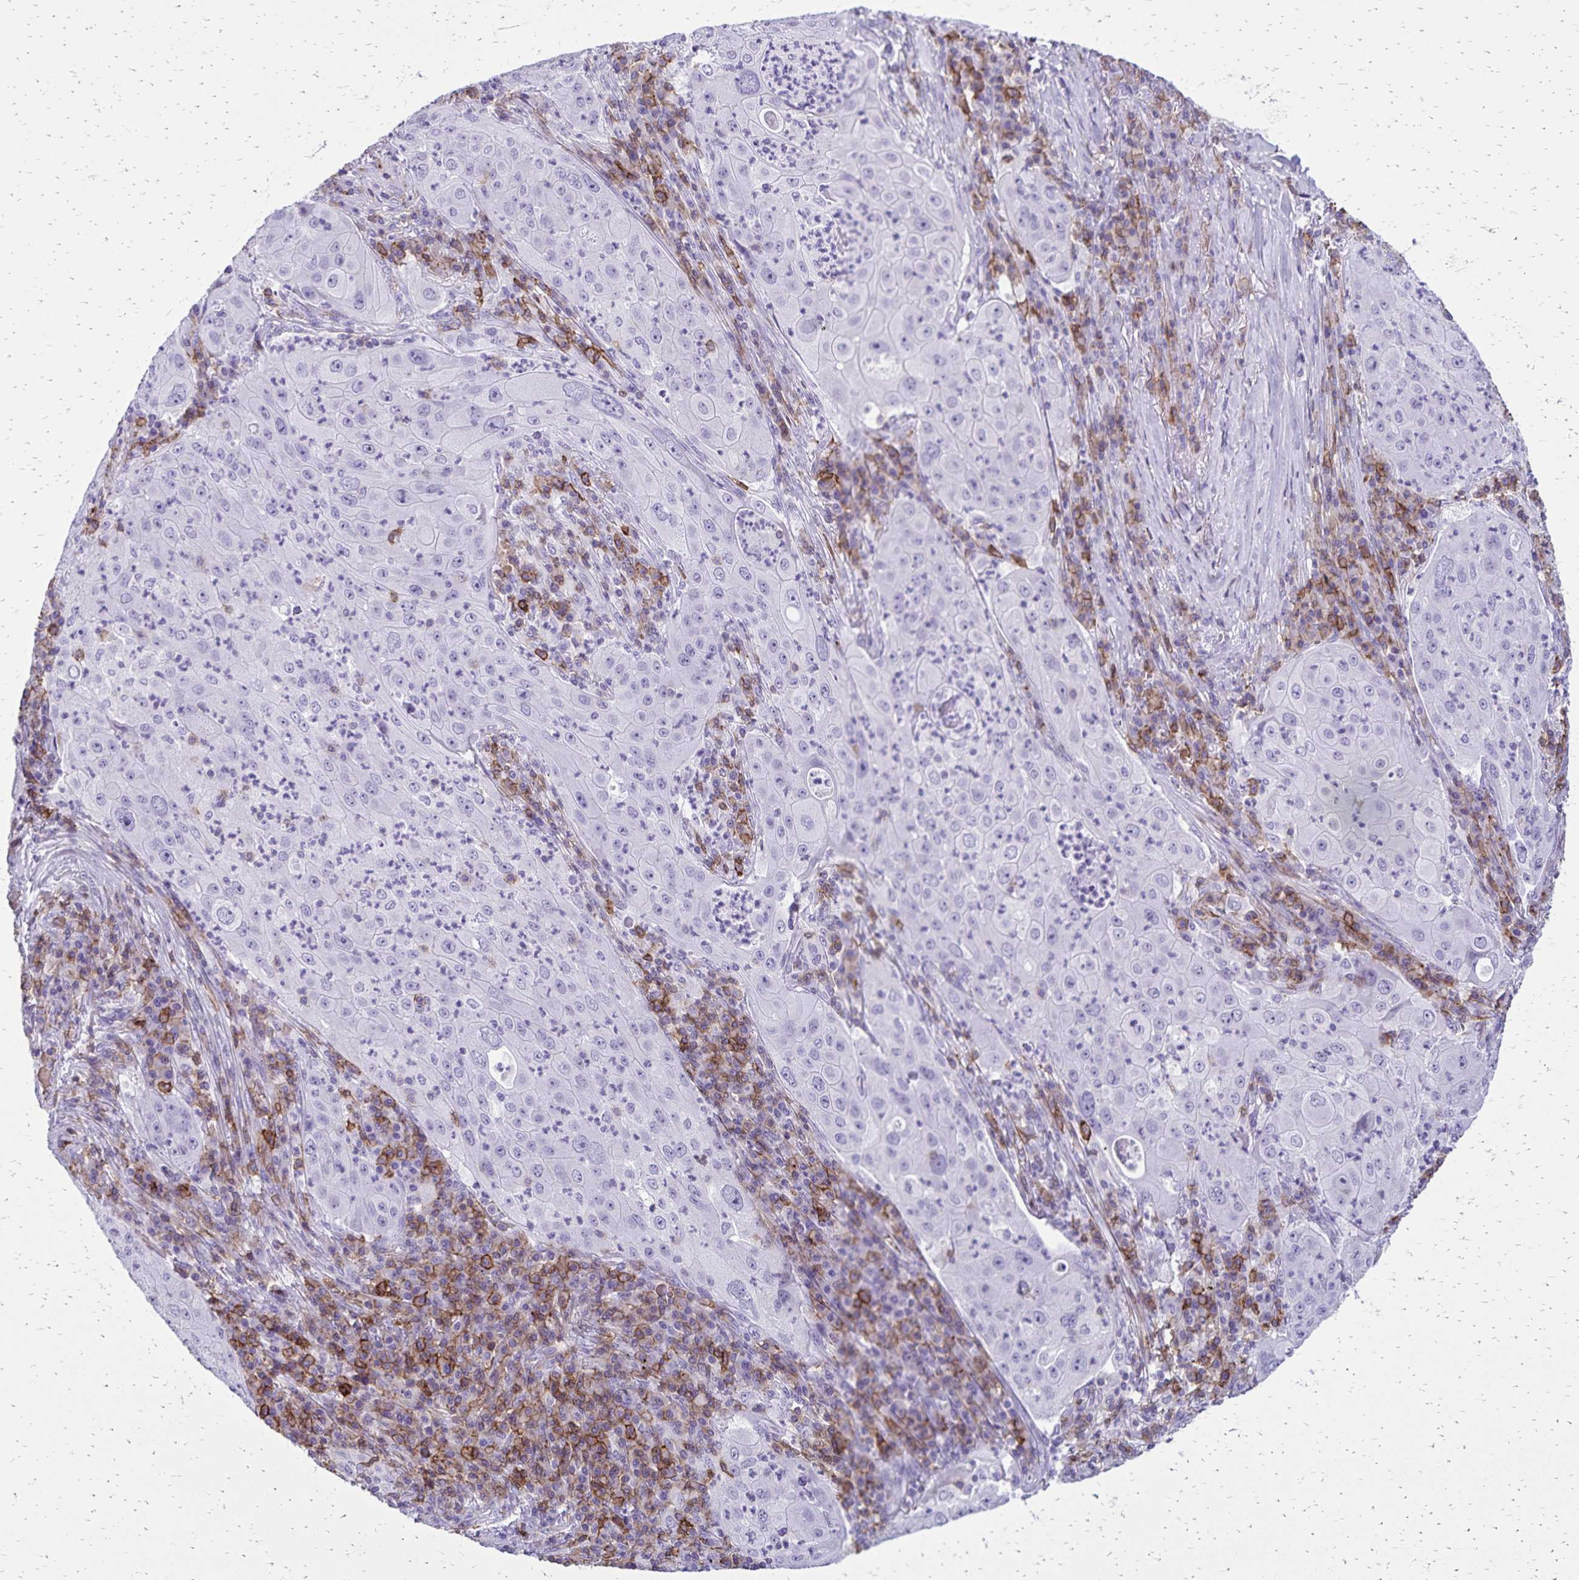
{"staining": {"intensity": "negative", "quantity": "none", "location": "none"}, "tissue": "lung cancer", "cell_type": "Tumor cells", "image_type": "cancer", "snomed": [{"axis": "morphology", "description": "Squamous cell carcinoma, NOS"}, {"axis": "topography", "description": "Lung"}], "caption": "High power microscopy image of an immunohistochemistry (IHC) image of lung cancer (squamous cell carcinoma), revealing no significant expression in tumor cells. (Brightfield microscopy of DAB IHC at high magnification).", "gene": "CD27", "patient": {"sex": "female", "age": 59}}